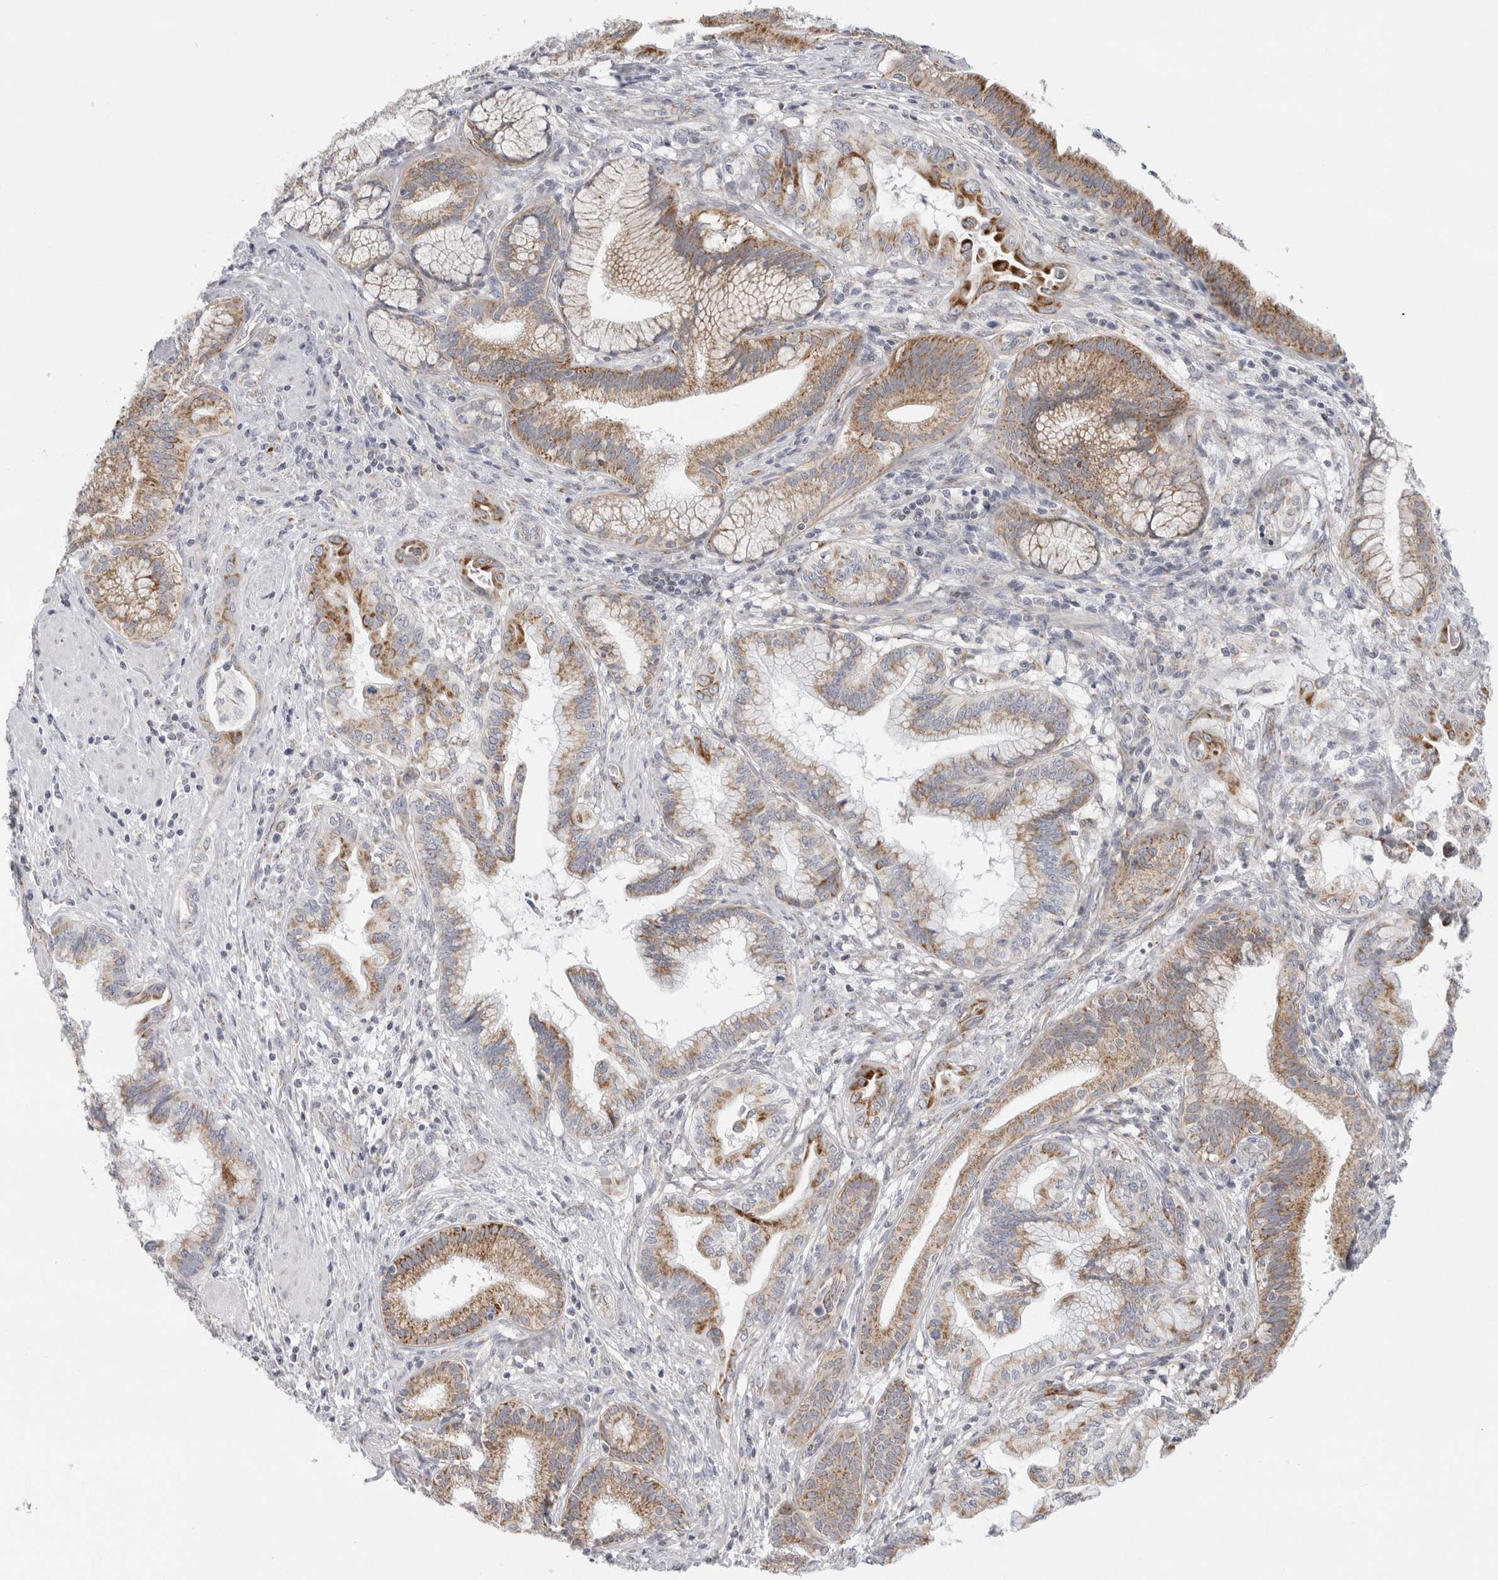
{"staining": {"intensity": "moderate", "quantity": ">75%", "location": "cytoplasmic/membranous"}, "tissue": "pancreatic cancer", "cell_type": "Tumor cells", "image_type": "cancer", "snomed": [{"axis": "morphology", "description": "Adenocarcinoma, NOS"}, {"axis": "topography", "description": "Pancreas"}], "caption": "IHC histopathology image of human pancreatic cancer stained for a protein (brown), which displays medium levels of moderate cytoplasmic/membranous expression in approximately >75% of tumor cells.", "gene": "FAHD1", "patient": {"sex": "female", "age": 64}}